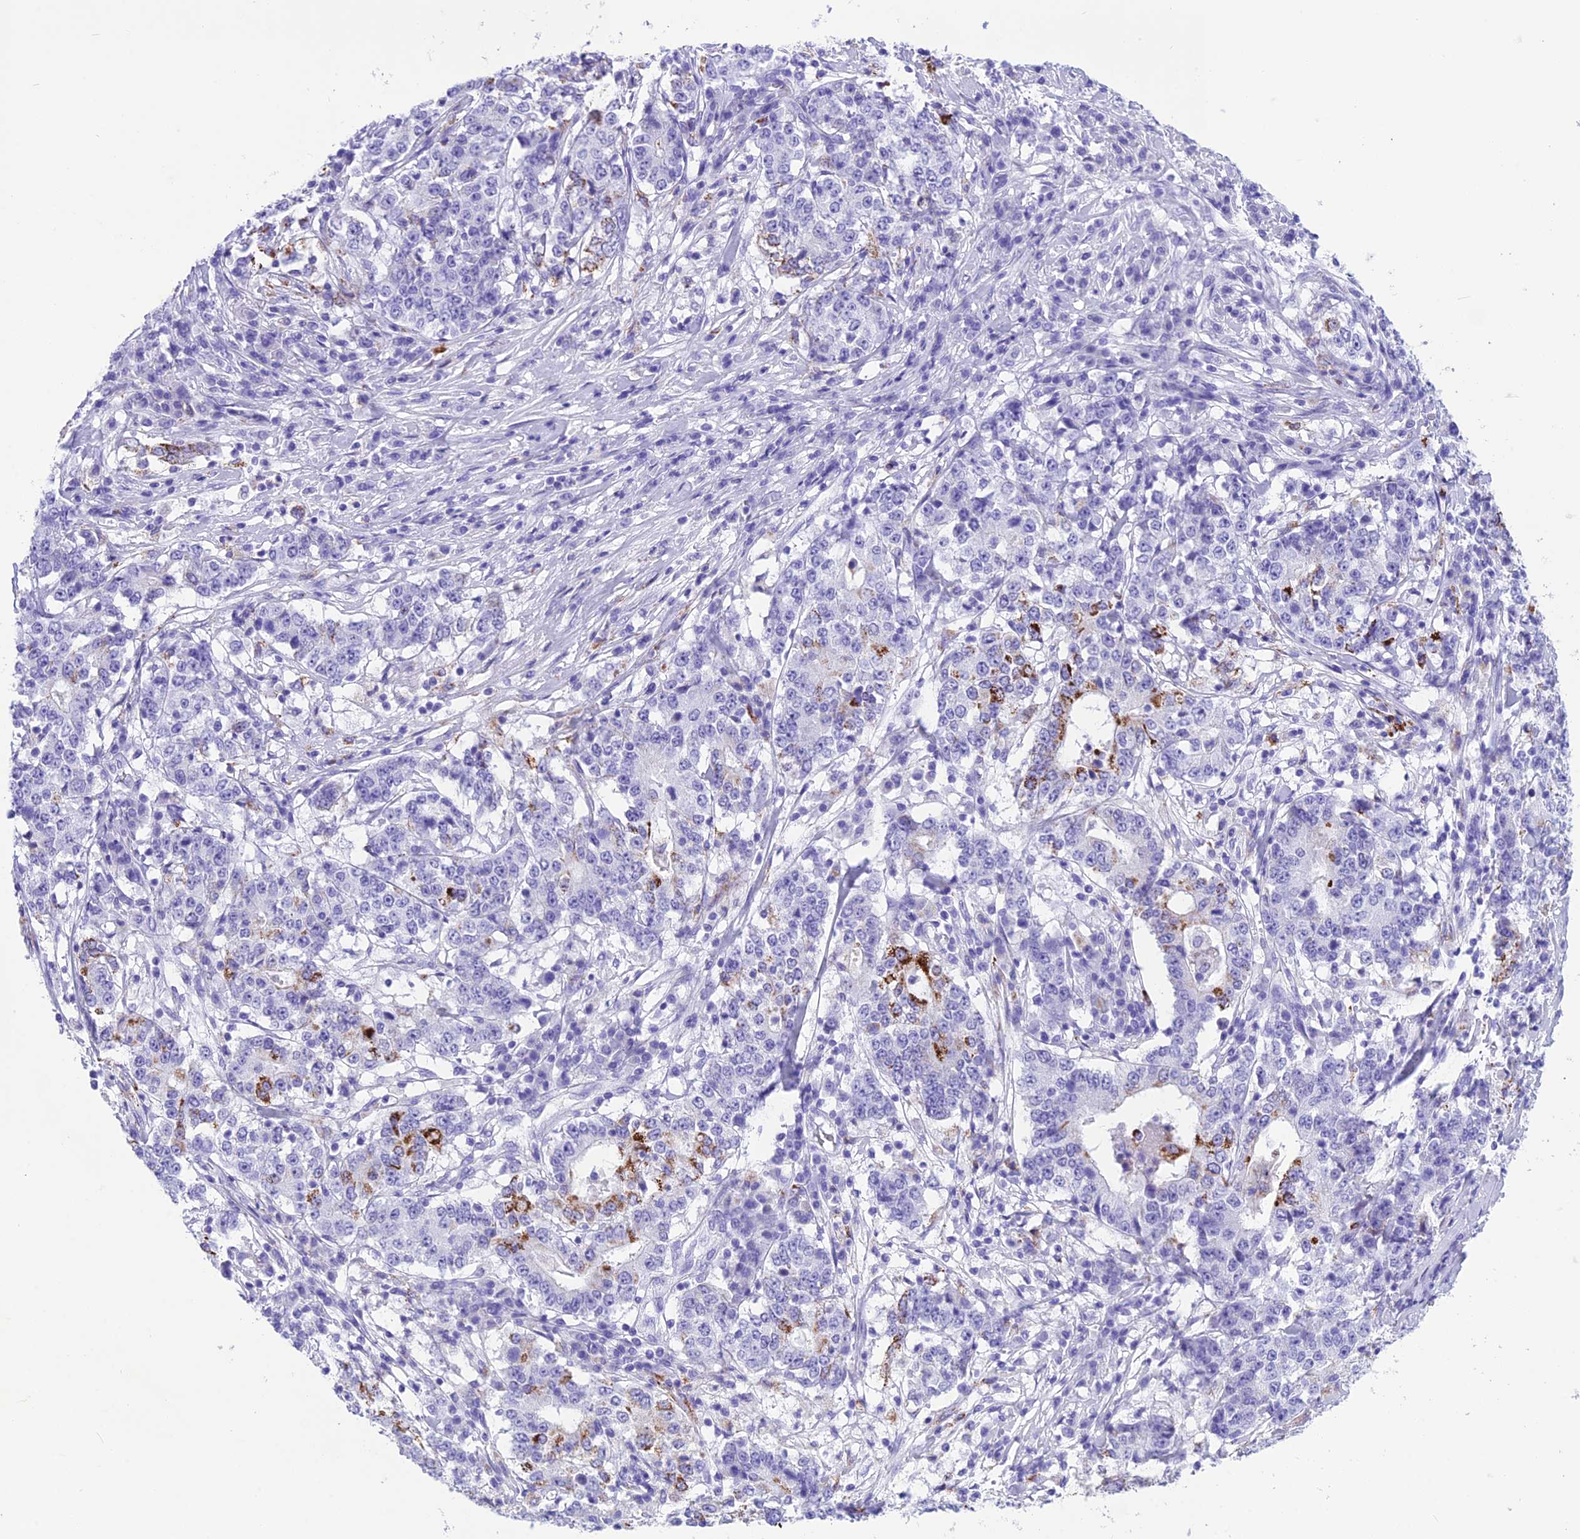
{"staining": {"intensity": "strong", "quantity": "<25%", "location": "cytoplasmic/membranous"}, "tissue": "stomach cancer", "cell_type": "Tumor cells", "image_type": "cancer", "snomed": [{"axis": "morphology", "description": "Adenocarcinoma, NOS"}, {"axis": "topography", "description": "Stomach"}], "caption": "Tumor cells exhibit strong cytoplasmic/membranous positivity in approximately <25% of cells in adenocarcinoma (stomach).", "gene": "TRAM1L1", "patient": {"sex": "male", "age": 59}}